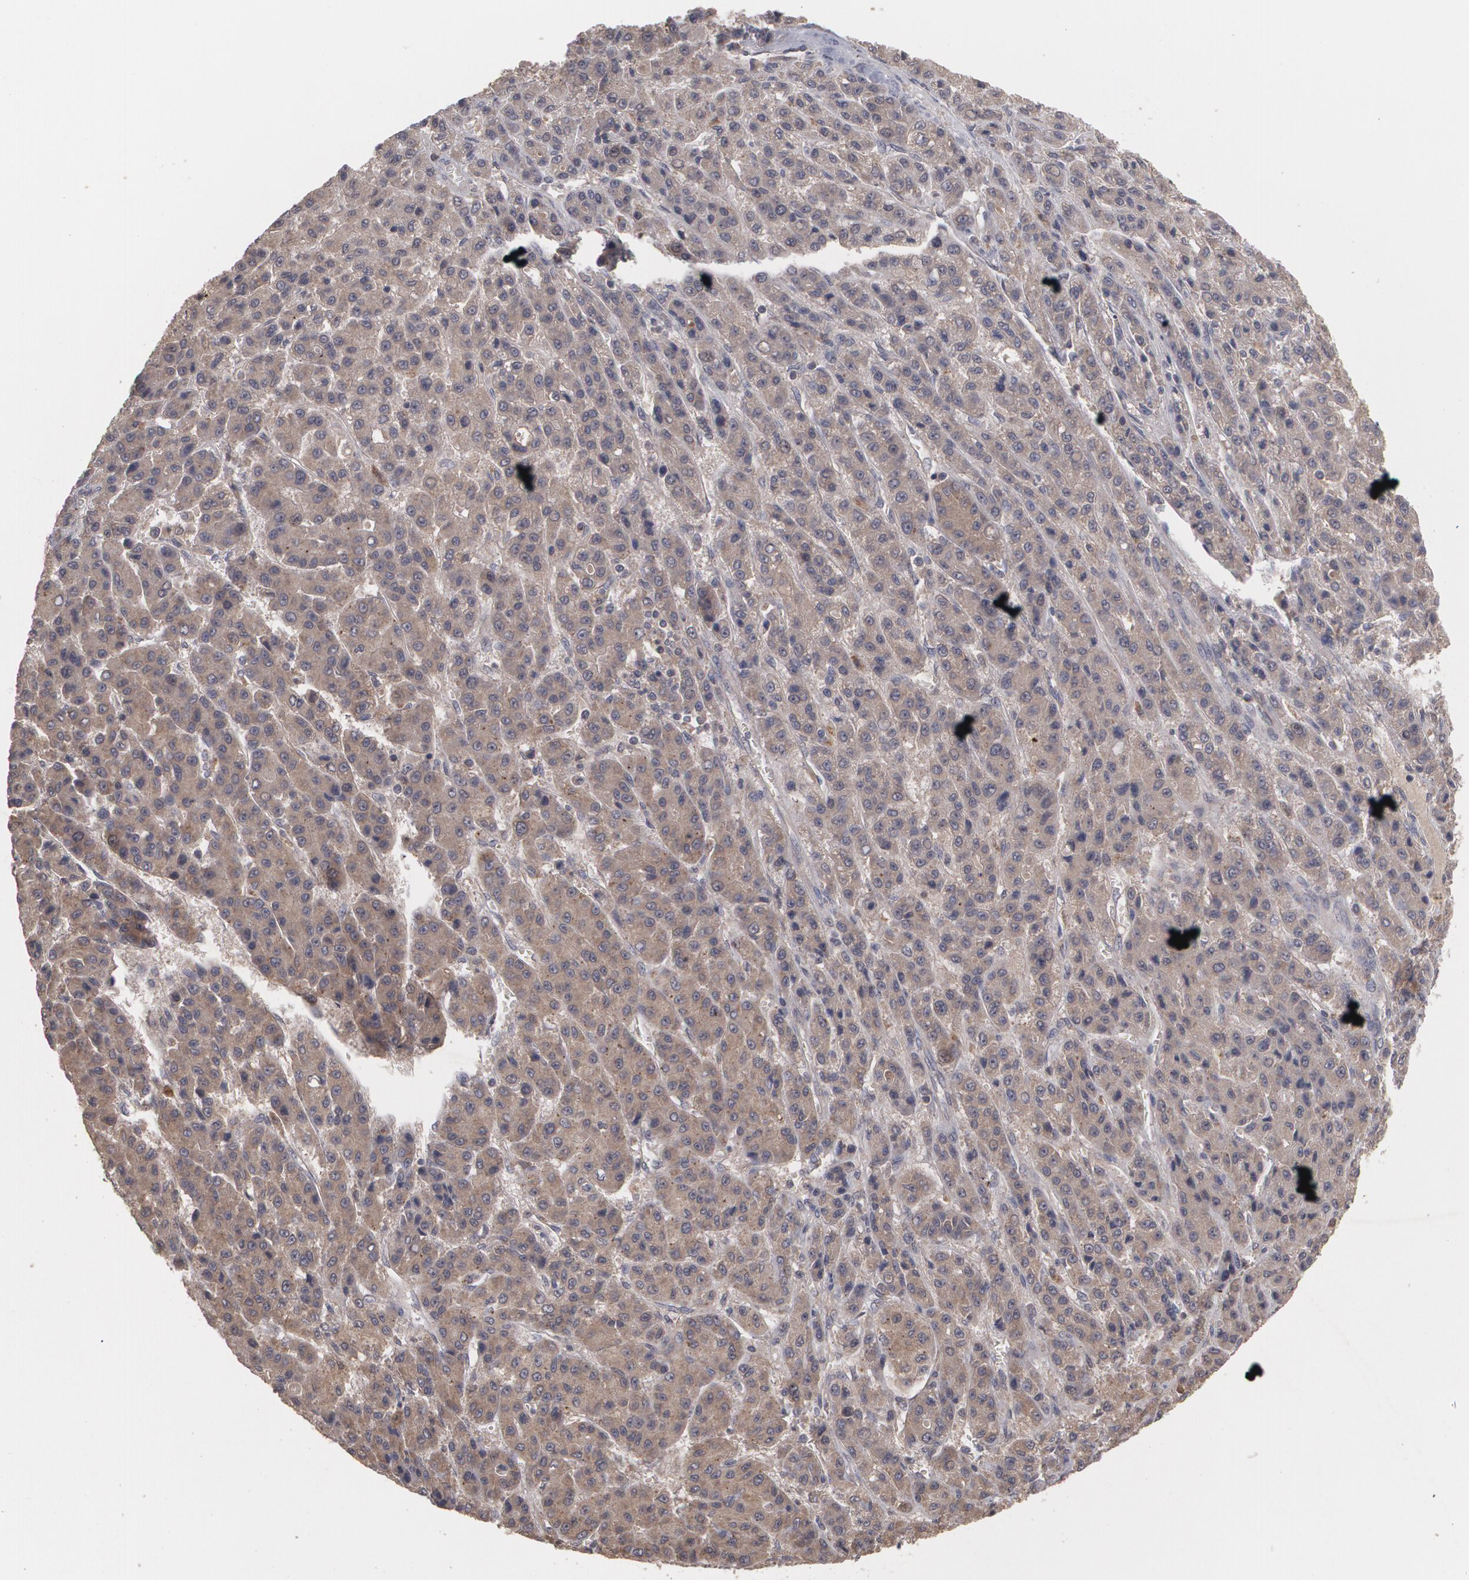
{"staining": {"intensity": "moderate", "quantity": ">75%", "location": "cytoplasmic/membranous"}, "tissue": "liver cancer", "cell_type": "Tumor cells", "image_type": "cancer", "snomed": [{"axis": "morphology", "description": "Carcinoma, Hepatocellular, NOS"}, {"axis": "topography", "description": "Liver"}], "caption": "Immunohistochemical staining of hepatocellular carcinoma (liver) demonstrates medium levels of moderate cytoplasmic/membranous protein positivity in approximately >75% of tumor cells. (Stains: DAB (3,3'-diaminobenzidine) in brown, nuclei in blue, Microscopy: brightfield microscopy at high magnification).", "gene": "ARF6", "patient": {"sex": "male", "age": 70}}